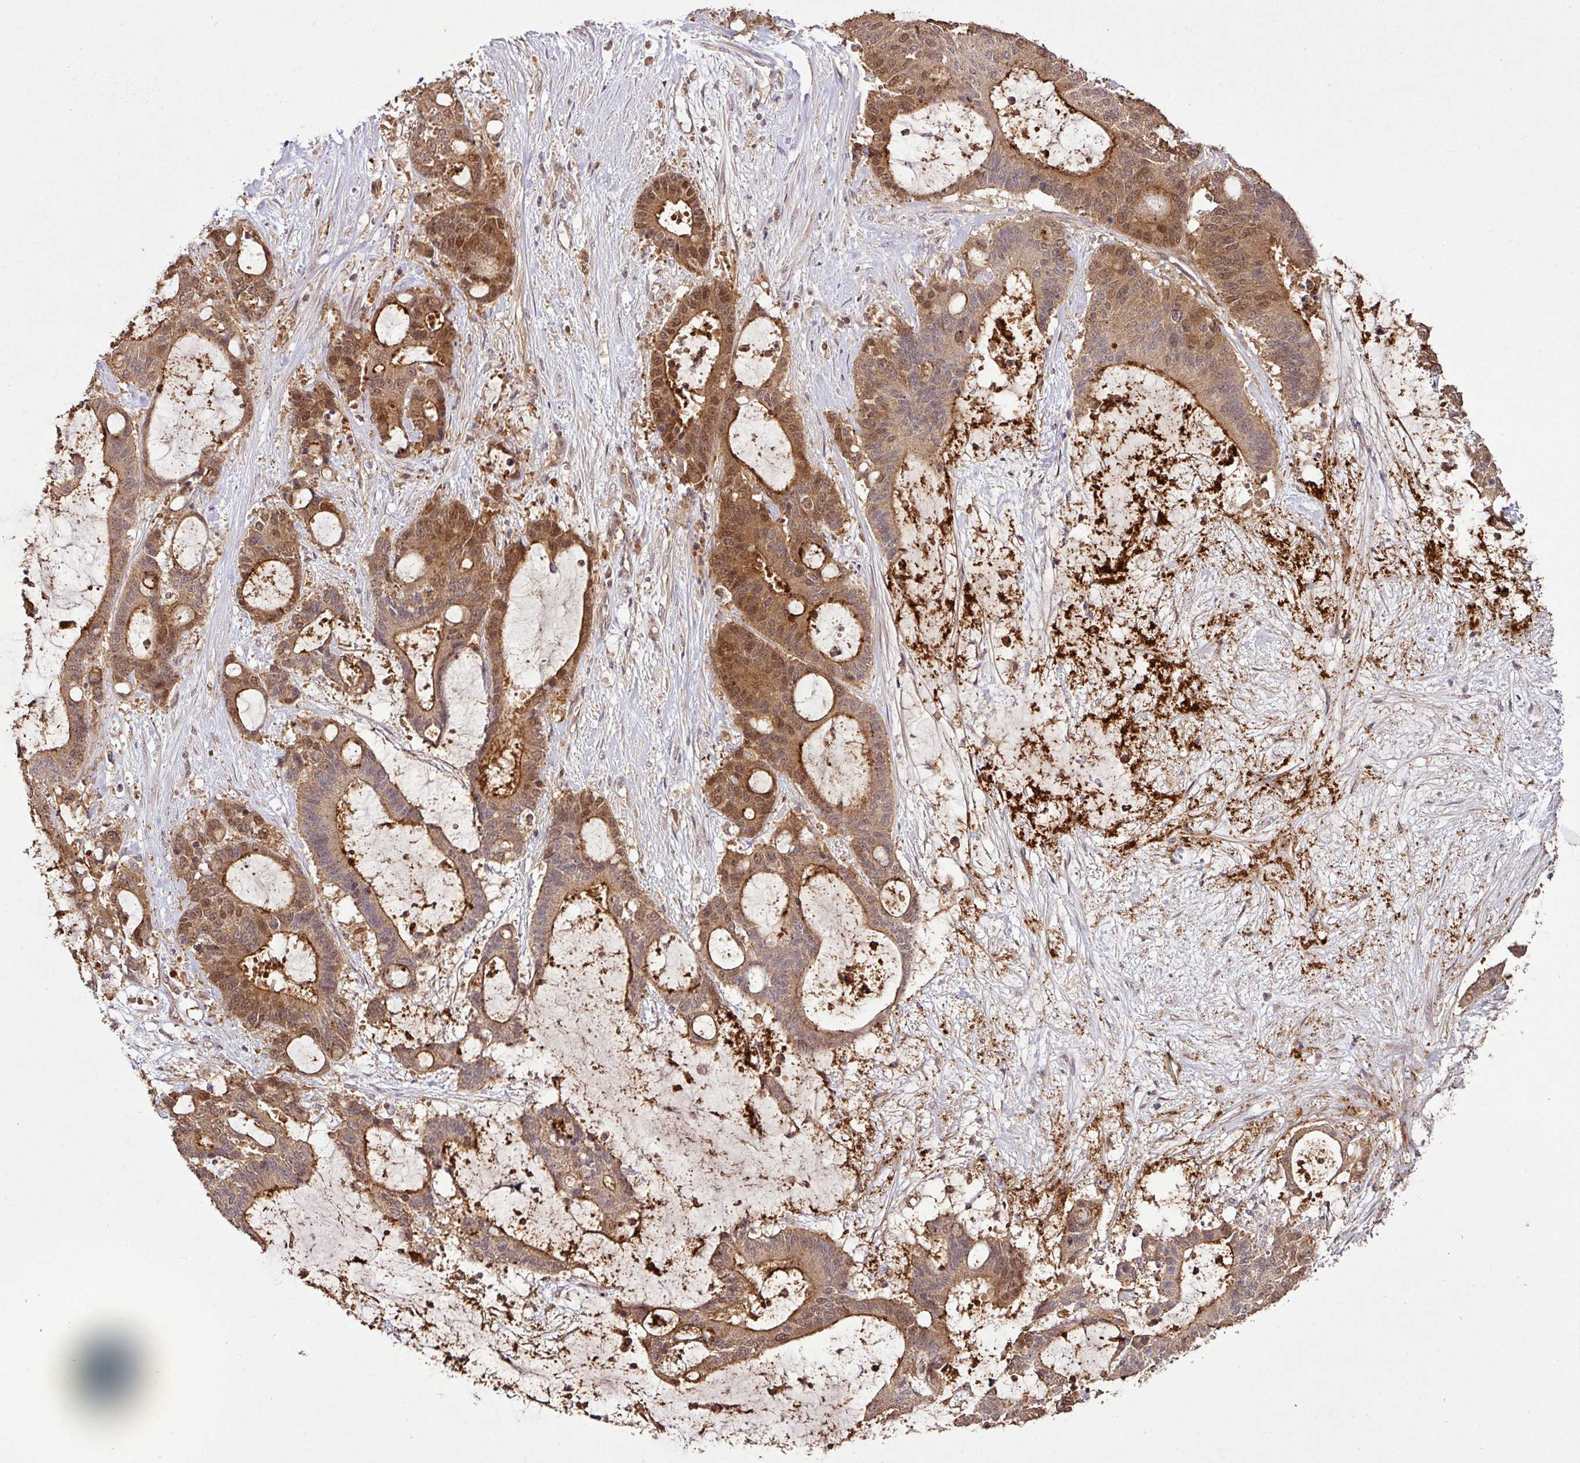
{"staining": {"intensity": "moderate", "quantity": ">75%", "location": "cytoplasmic/membranous,nuclear"}, "tissue": "liver cancer", "cell_type": "Tumor cells", "image_type": "cancer", "snomed": [{"axis": "morphology", "description": "Normal tissue, NOS"}, {"axis": "morphology", "description": "Cholangiocarcinoma"}, {"axis": "topography", "description": "Liver"}, {"axis": "topography", "description": "Peripheral nerve tissue"}], "caption": "Liver cancer stained with a protein marker exhibits moderate staining in tumor cells.", "gene": "FAIM", "patient": {"sex": "female", "age": 73}}